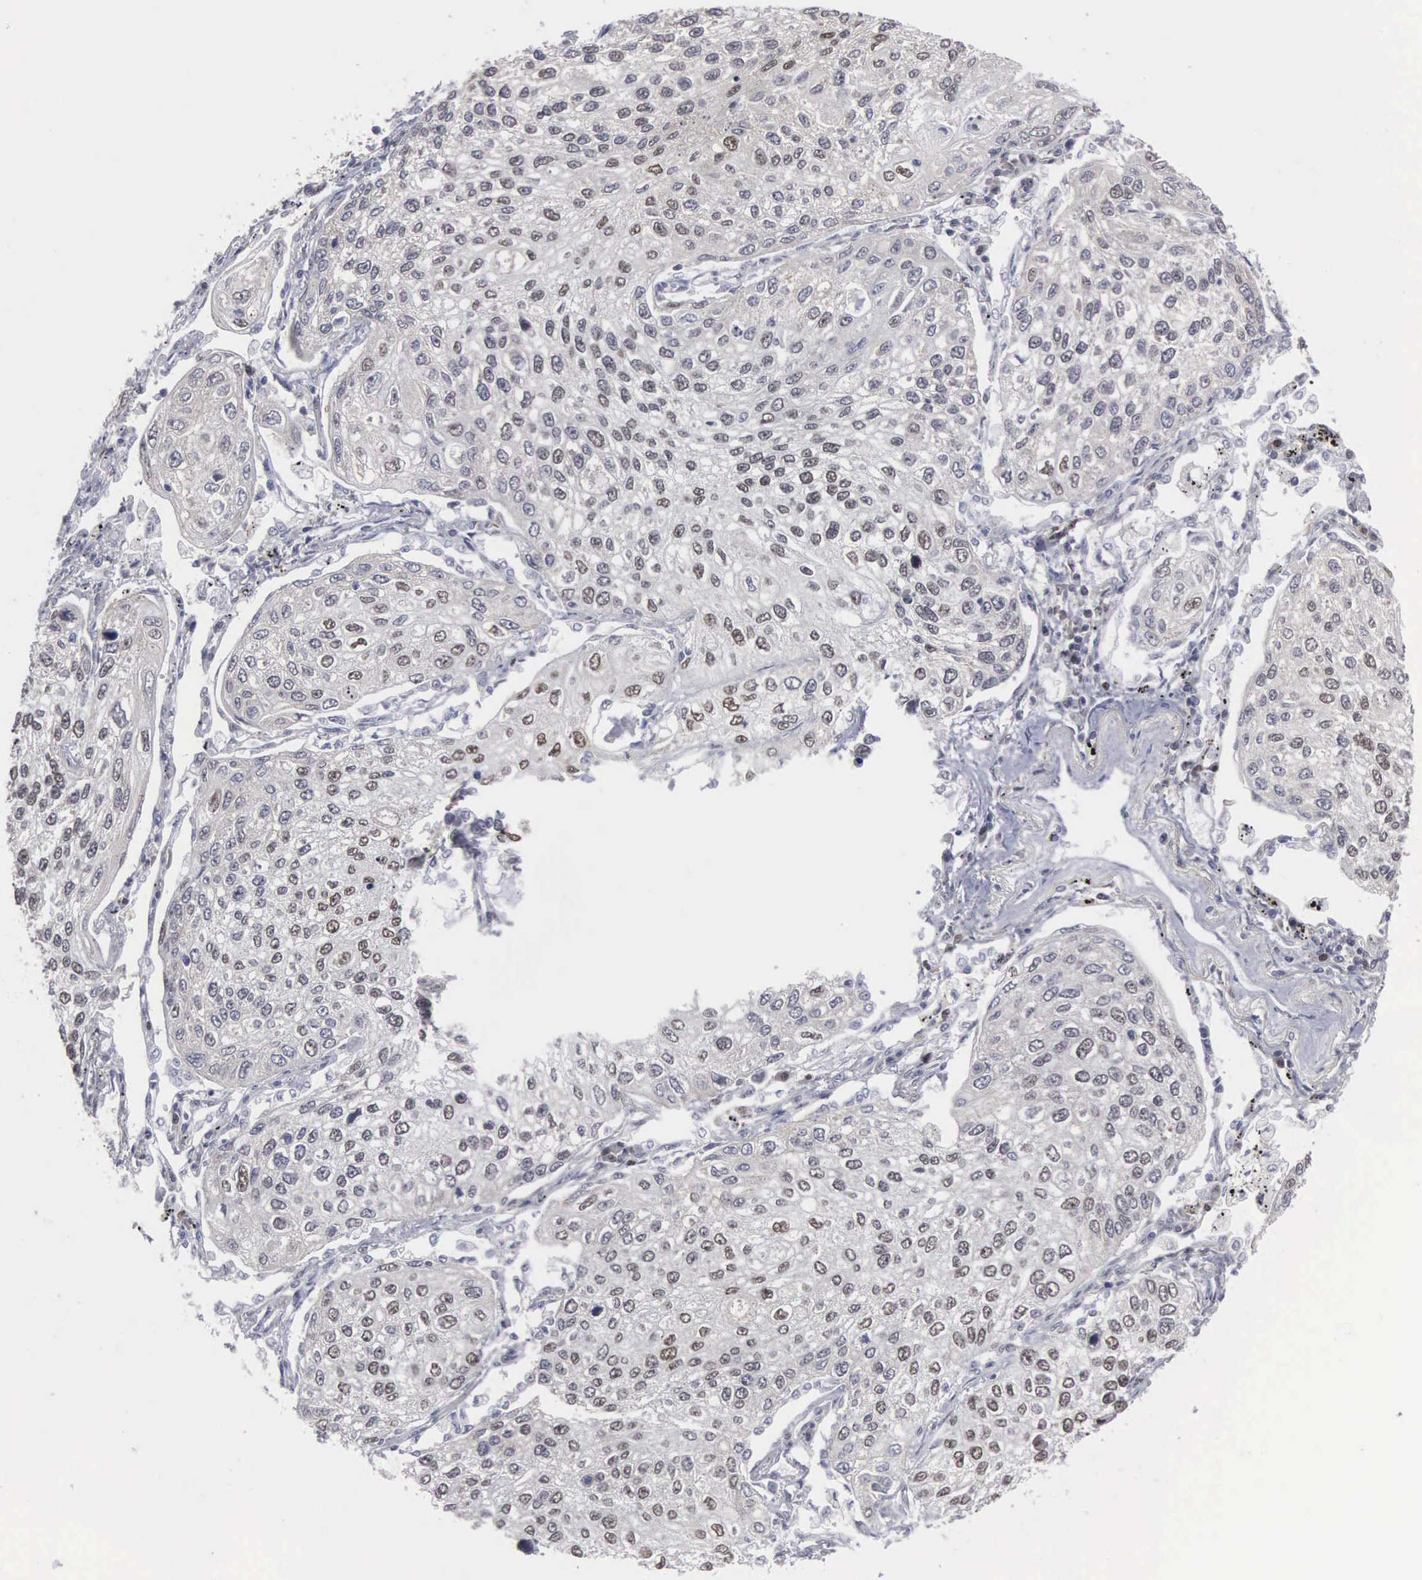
{"staining": {"intensity": "weak", "quantity": "<25%", "location": "nuclear"}, "tissue": "lung cancer", "cell_type": "Tumor cells", "image_type": "cancer", "snomed": [{"axis": "morphology", "description": "Squamous cell carcinoma, NOS"}, {"axis": "topography", "description": "Lung"}], "caption": "Micrograph shows no protein staining in tumor cells of squamous cell carcinoma (lung) tissue.", "gene": "TRMT5", "patient": {"sex": "male", "age": 75}}